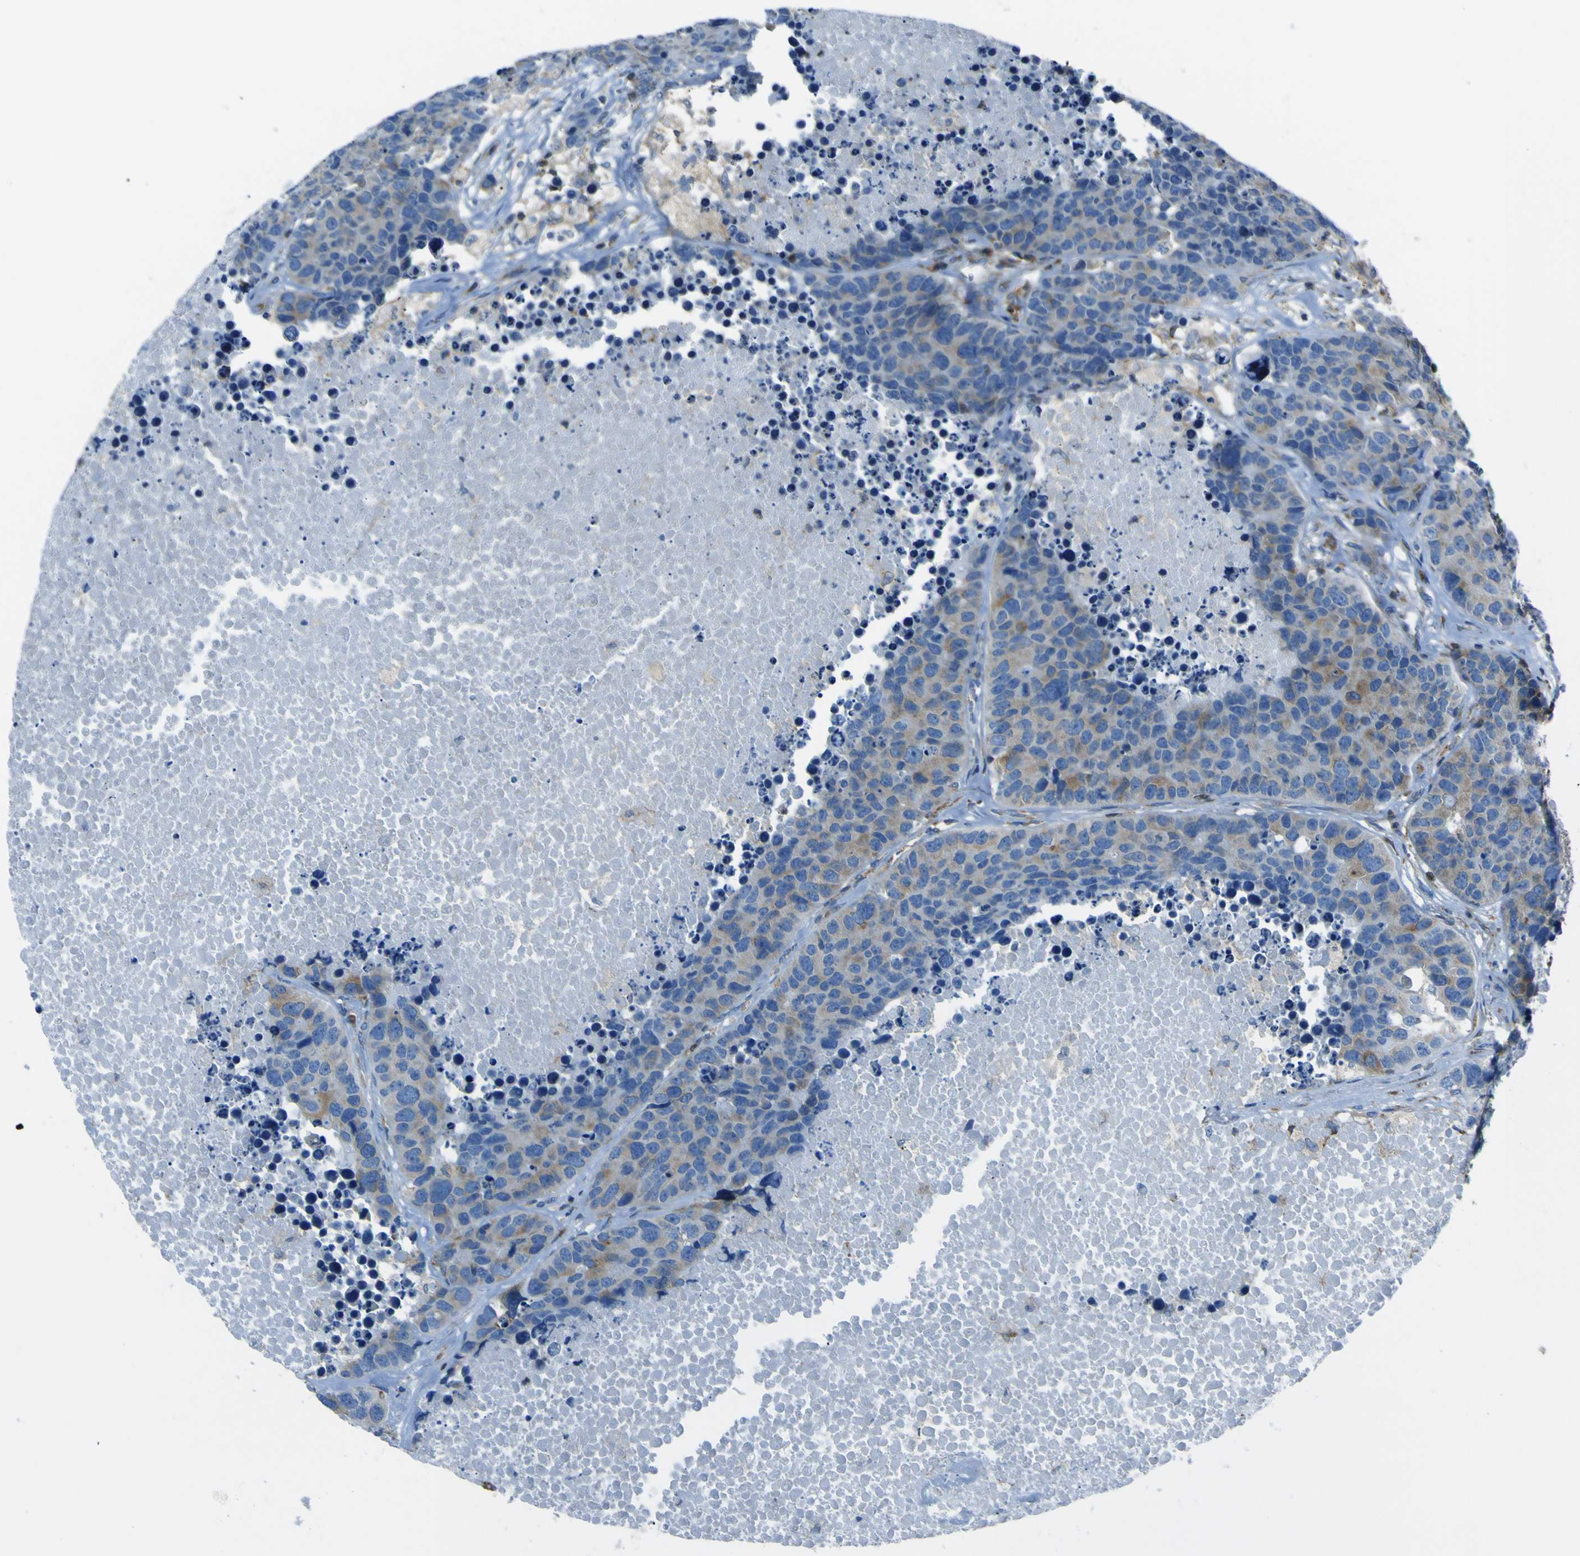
{"staining": {"intensity": "weak", "quantity": "25%-75%", "location": "cytoplasmic/membranous"}, "tissue": "carcinoid", "cell_type": "Tumor cells", "image_type": "cancer", "snomed": [{"axis": "morphology", "description": "Carcinoid, malignant, NOS"}, {"axis": "topography", "description": "Lung"}], "caption": "Immunohistochemical staining of human carcinoid (malignant) shows low levels of weak cytoplasmic/membranous protein staining in approximately 25%-75% of tumor cells. The protein is stained brown, and the nuclei are stained in blue (DAB (3,3'-diaminobenzidine) IHC with brightfield microscopy, high magnification).", "gene": "STIM1", "patient": {"sex": "male", "age": 60}}